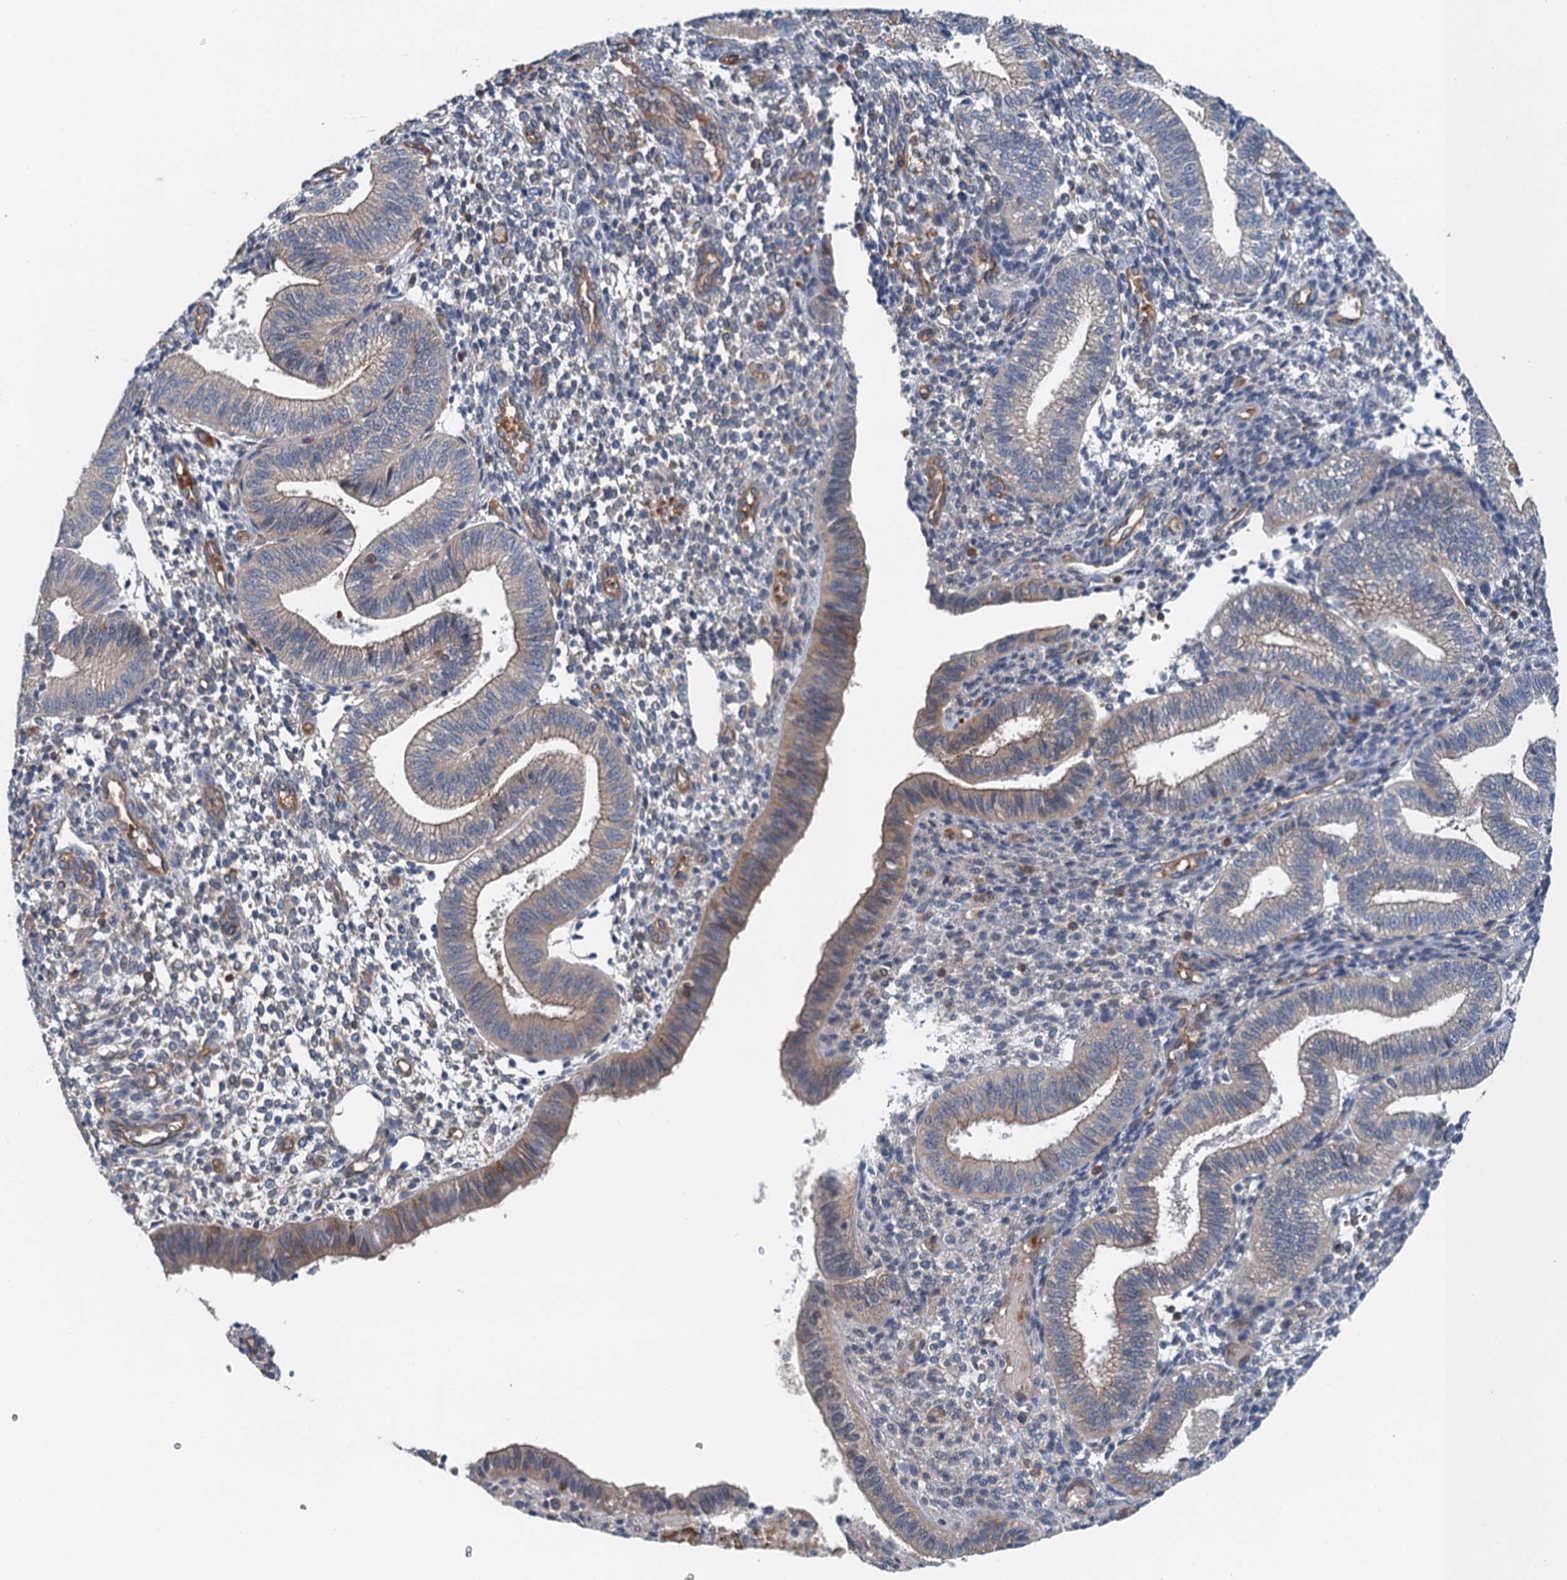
{"staining": {"intensity": "weak", "quantity": "25%-75%", "location": "cytoplasmic/membranous"}, "tissue": "endometrium", "cell_type": "Cells in endometrial stroma", "image_type": "normal", "snomed": [{"axis": "morphology", "description": "Normal tissue, NOS"}, {"axis": "topography", "description": "Endometrium"}], "caption": "Endometrium was stained to show a protein in brown. There is low levels of weak cytoplasmic/membranous expression in approximately 25%-75% of cells in endometrial stroma.", "gene": "ROGDI", "patient": {"sex": "female", "age": 34}}